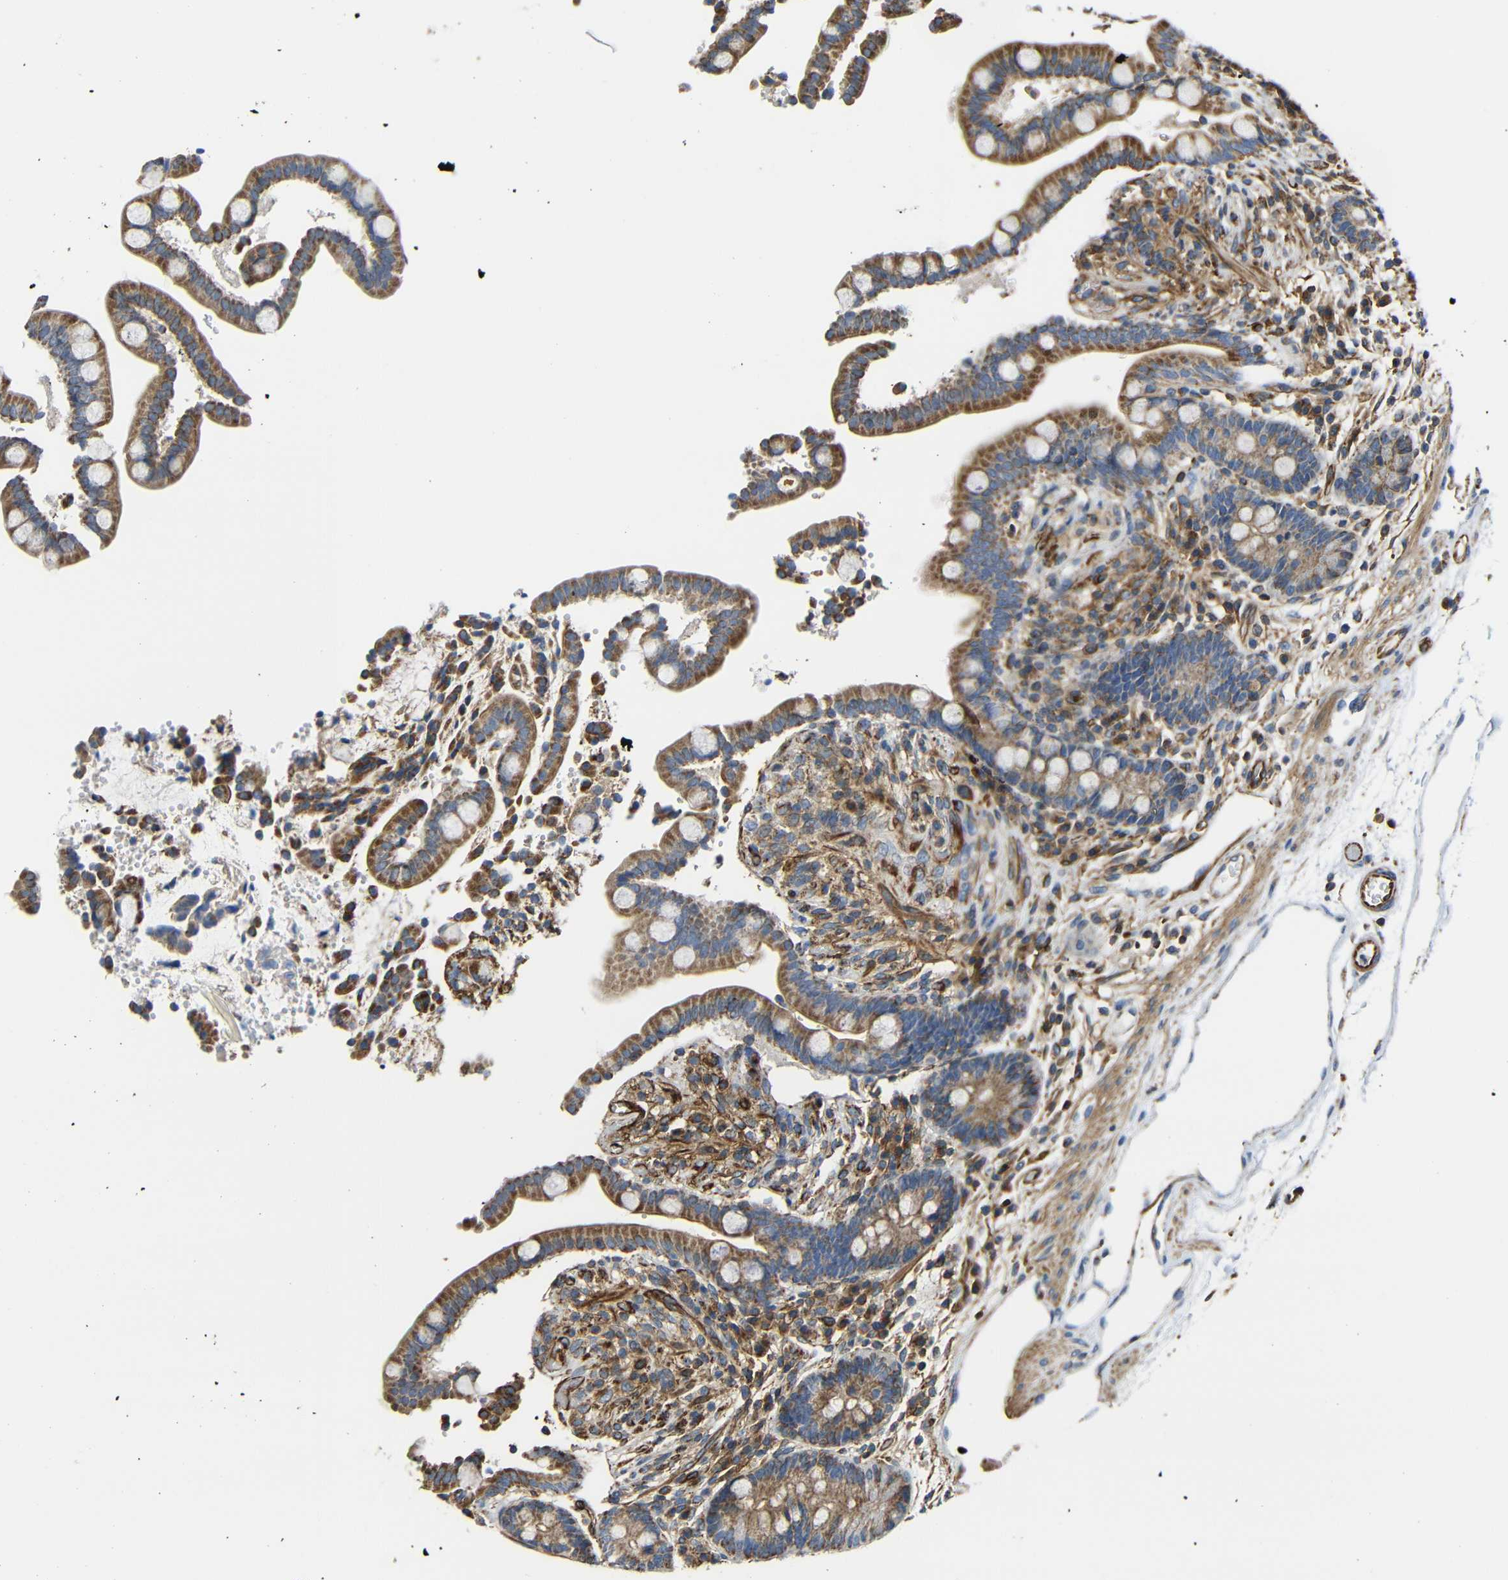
{"staining": {"intensity": "strong", "quantity": "25%-75%", "location": "cytoplasmic/membranous"}, "tissue": "colon", "cell_type": "Endothelial cells", "image_type": "normal", "snomed": [{"axis": "morphology", "description": "Normal tissue, NOS"}, {"axis": "topography", "description": "Colon"}], "caption": "Protein expression analysis of normal colon demonstrates strong cytoplasmic/membranous positivity in approximately 25%-75% of endothelial cells. (brown staining indicates protein expression, while blue staining denotes nuclei).", "gene": "IGSF10", "patient": {"sex": "male", "age": 73}}